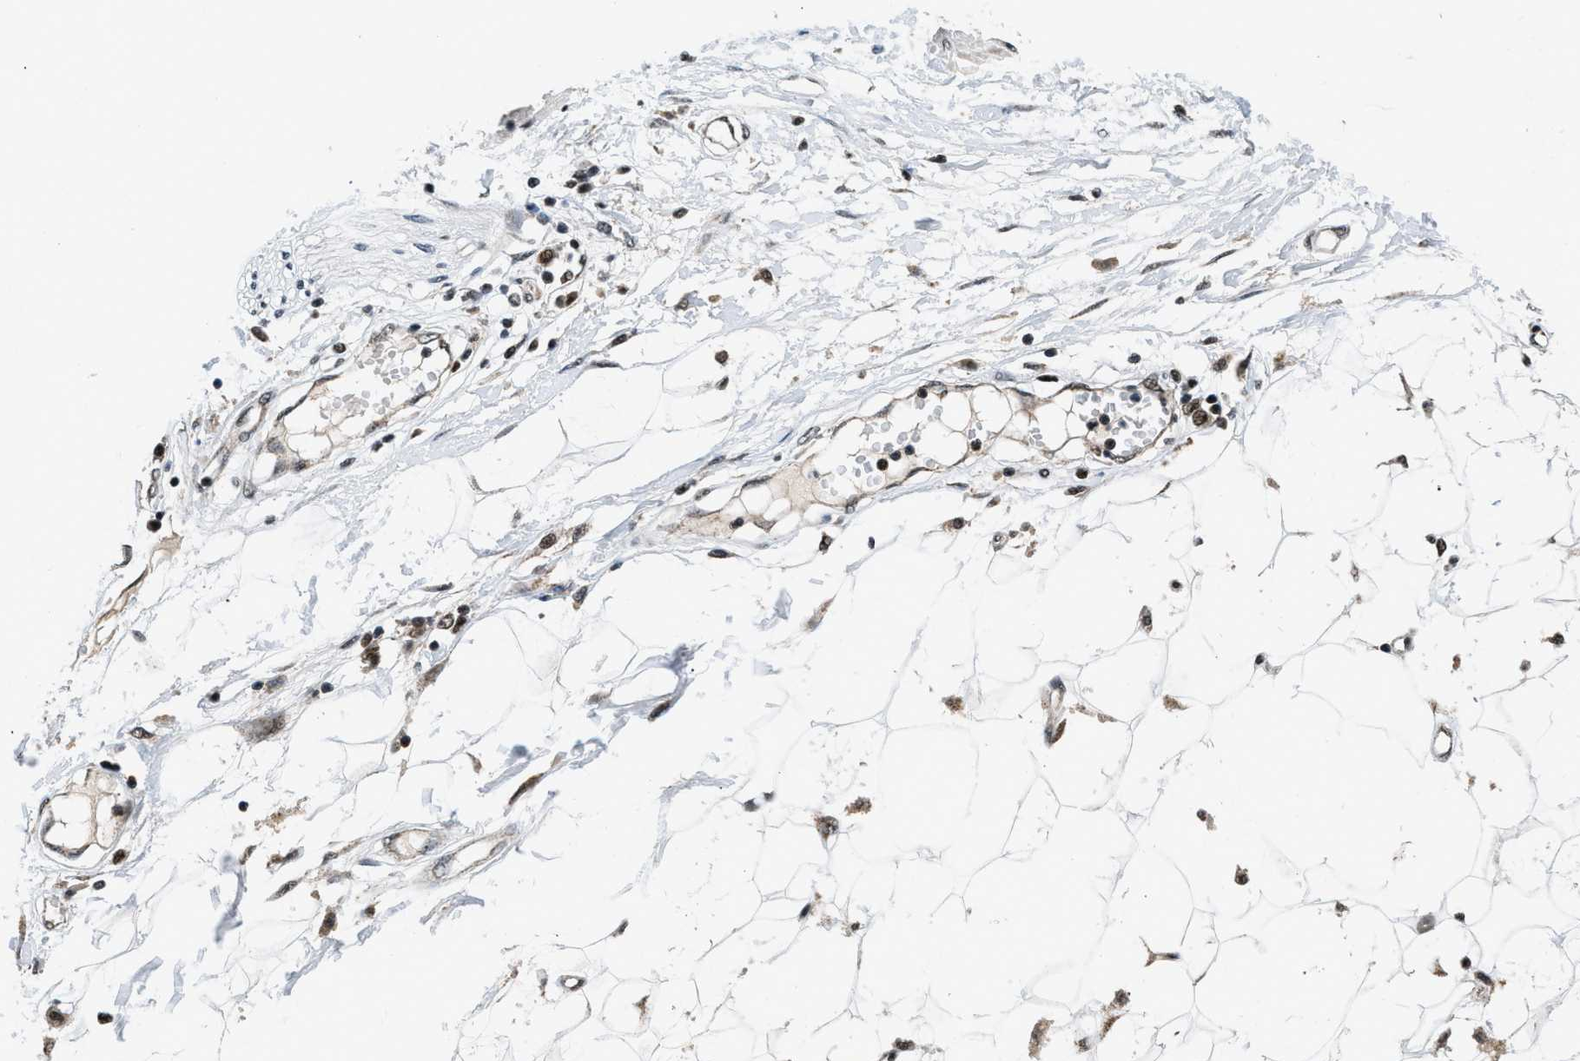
{"staining": {"intensity": "strong", "quantity": ">75%", "location": "nuclear"}, "tissue": "adipose tissue", "cell_type": "Adipocytes", "image_type": "normal", "snomed": [{"axis": "morphology", "description": "Normal tissue, NOS"}, {"axis": "morphology", "description": "Squamous cell carcinoma, NOS"}, {"axis": "topography", "description": "Skin"}, {"axis": "topography", "description": "Peripheral nerve tissue"}], "caption": "Immunohistochemical staining of normal human adipose tissue exhibits strong nuclear protein positivity in approximately >75% of adipocytes.", "gene": "KDM3B", "patient": {"sex": "male", "age": 83}}